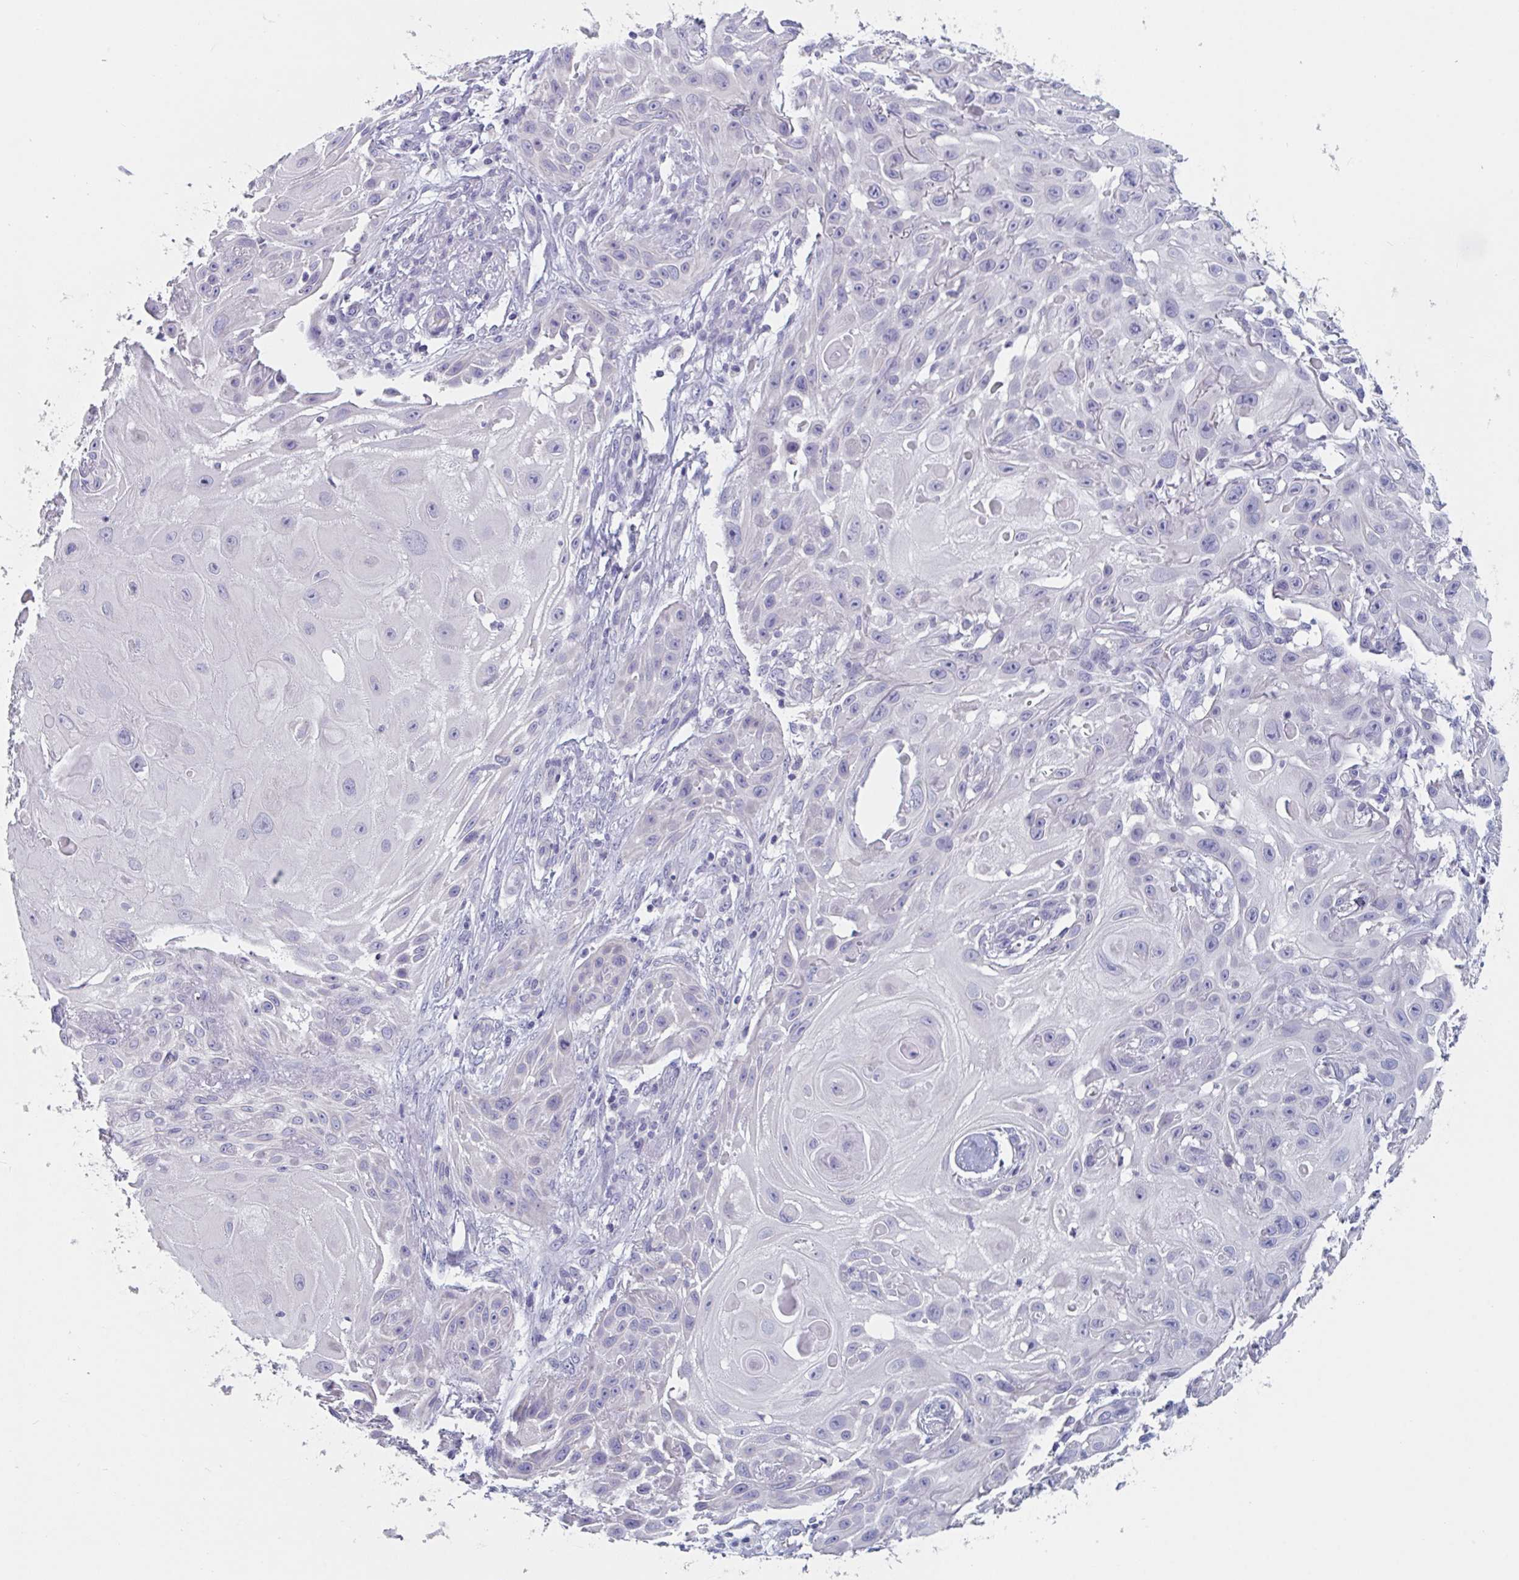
{"staining": {"intensity": "negative", "quantity": "none", "location": "none"}, "tissue": "skin cancer", "cell_type": "Tumor cells", "image_type": "cancer", "snomed": [{"axis": "morphology", "description": "Squamous cell carcinoma, NOS"}, {"axis": "topography", "description": "Skin"}], "caption": "High magnification brightfield microscopy of skin squamous cell carcinoma stained with DAB (3,3'-diaminobenzidine) (brown) and counterstained with hematoxylin (blue): tumor cells show no significant expression.", "gene": "ABHD16A", "patient": {"sex": "female", "age": 91}}